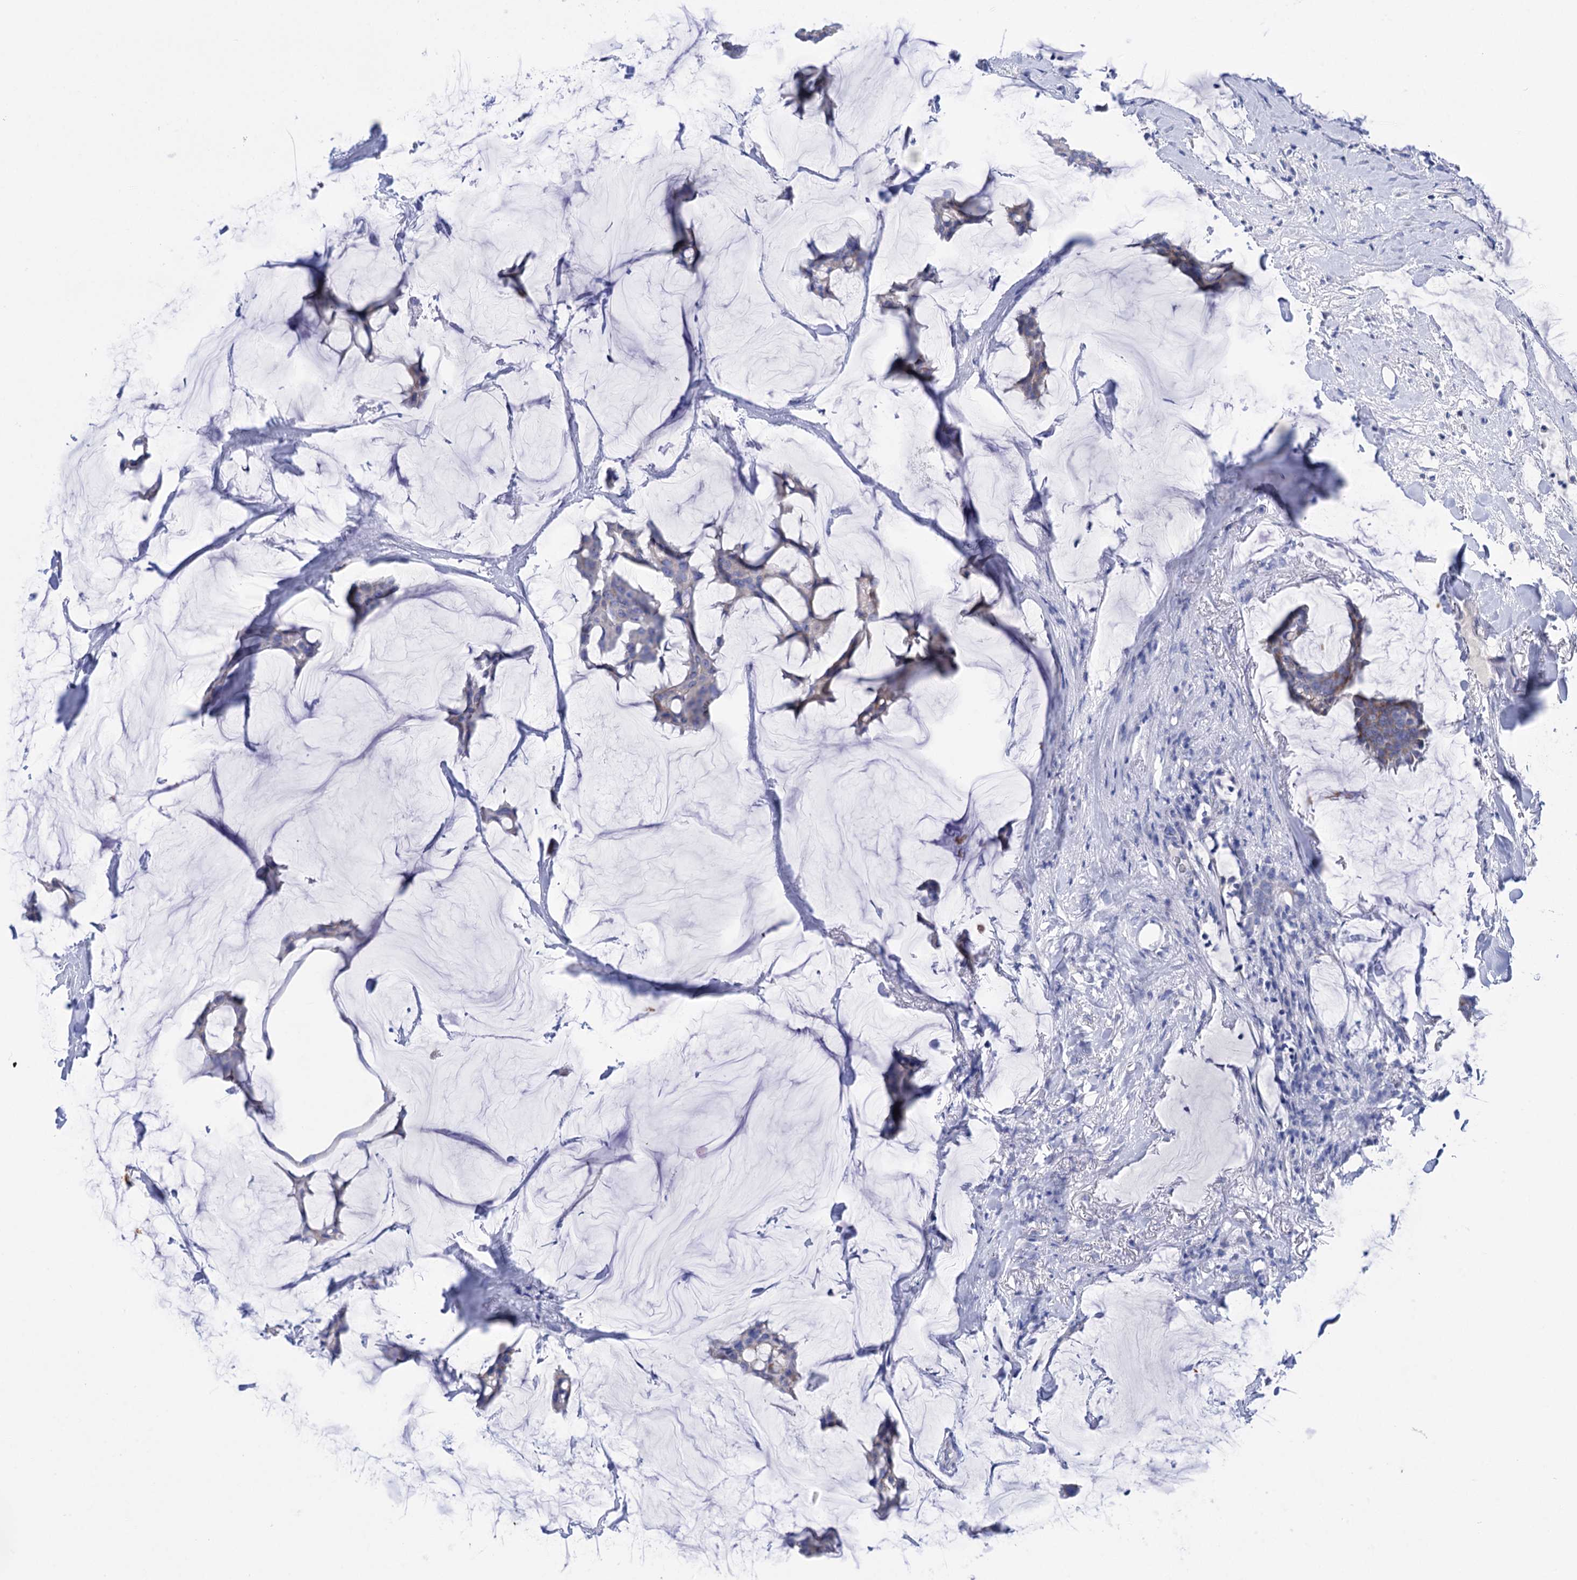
{"staining": {"intensity": "negative", "quantity": "none", "location": "none"}, "tissue": "breast cancer", "cell_type": "Tumor cells", "image_type": "cancer", "snomed": [{"axis": "morphology", "description": "Duct carcinoma"}, {"axis": "topography", "description": "Breast"}], "caption": "The immunohistochemistry (IHC) image has no significant positivity in tumor cells of intraductal carcinoma (breast) tissue.", "gene": "YARS2", "patient": {"sex": "female", "age": 93}}